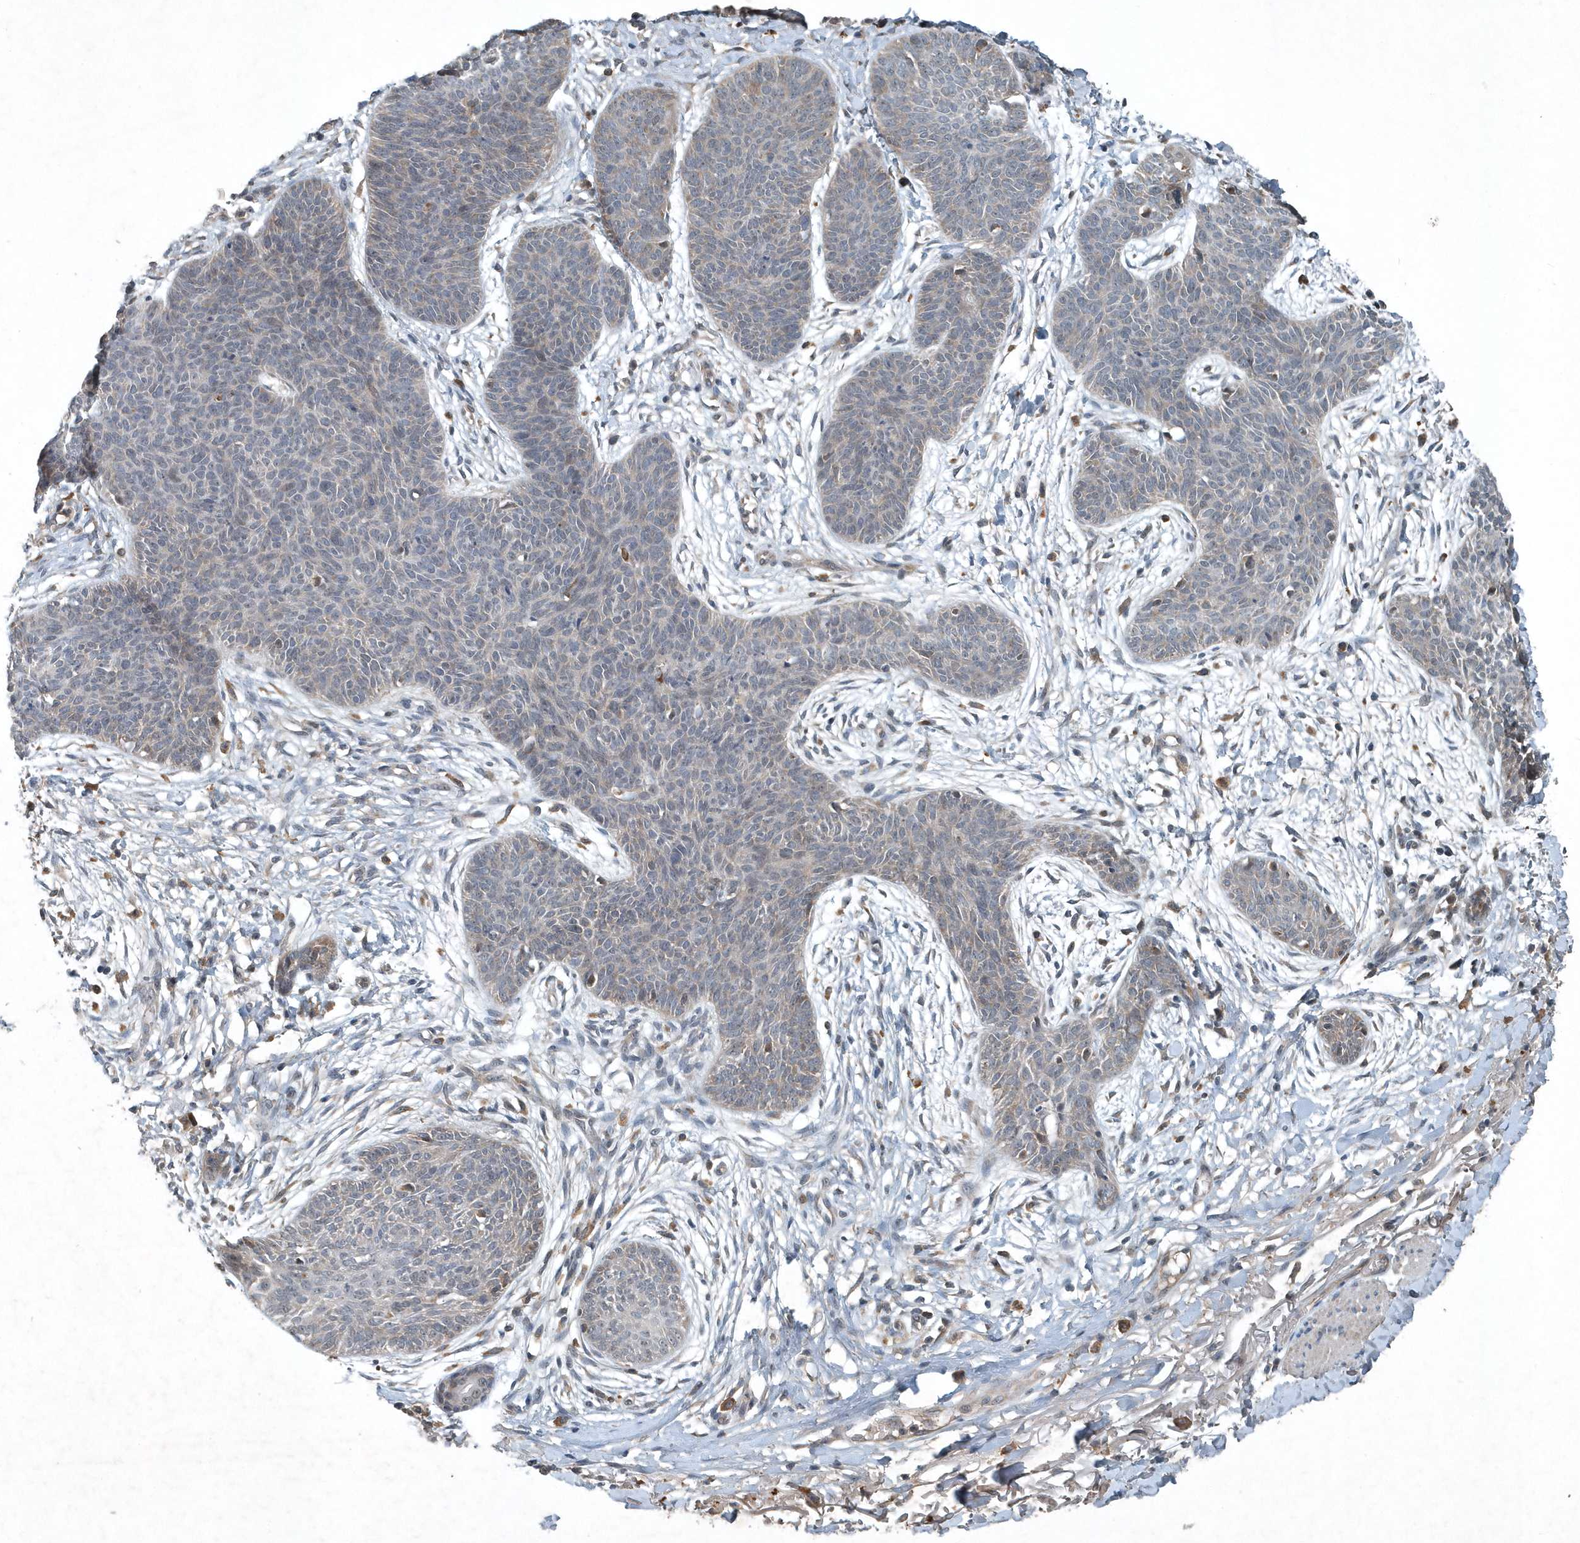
{"staining": {"intensity": "negative", "quantity": "none", "location": "none"}, "tissue": "skin cancer", "cell_type": "Tumor cells", "image_type": "cancer", "snomed": [{"axis": "morphology", "description": "Basal cell carcinoma"}, {"axis": "topography", "description": "Skin"}], "caption": "An IHC image of skin cancer (basal cell carcinoma) is shown. There is no staining in tumor cells of skin cancer (basal cell carcinoma).", "gene": "SCFD2", "patient": {"sex": "male", "age": 85}}